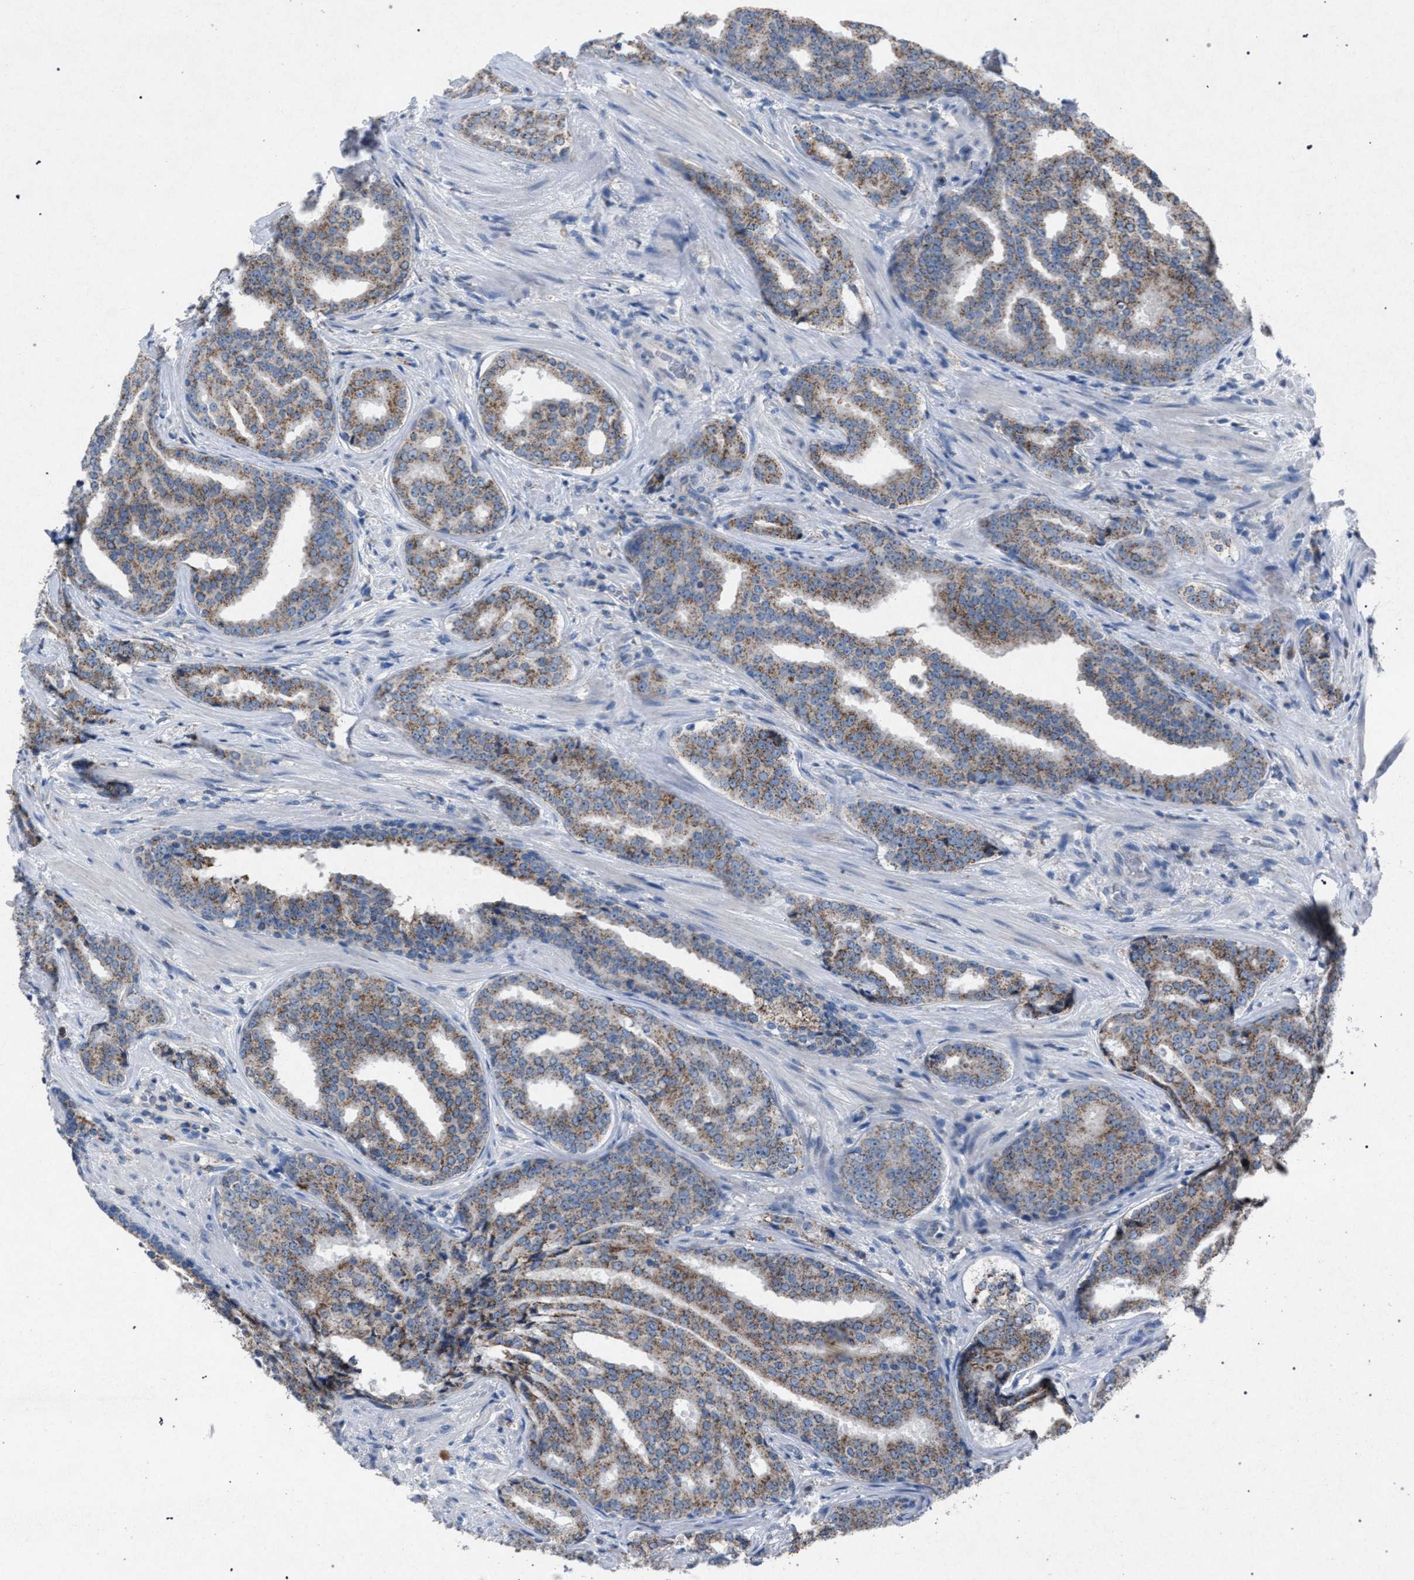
{"staining": {"intensity": "weak", "quantity": ">75%", "location": "cytoplasmic/membranous"}, "tissue": "prostate cancer", "cell_type": "Tumor cells", "image_type": "cancer", "snomed": [{"axis": "morphology", "description": "Adenocarcinoma, High grade"}, {"axis": "topography", "description": "Prostate"}], "caption": "About >75% of tumor cells in human adenocarcinoma (high-grade) (prostate) reveal weak cytoplasmic/membranous protein expression as visualized by brown immunohistochemical staining.", "gene": "HSD17B4", "patient": {"sex": "male", "age": 71}}